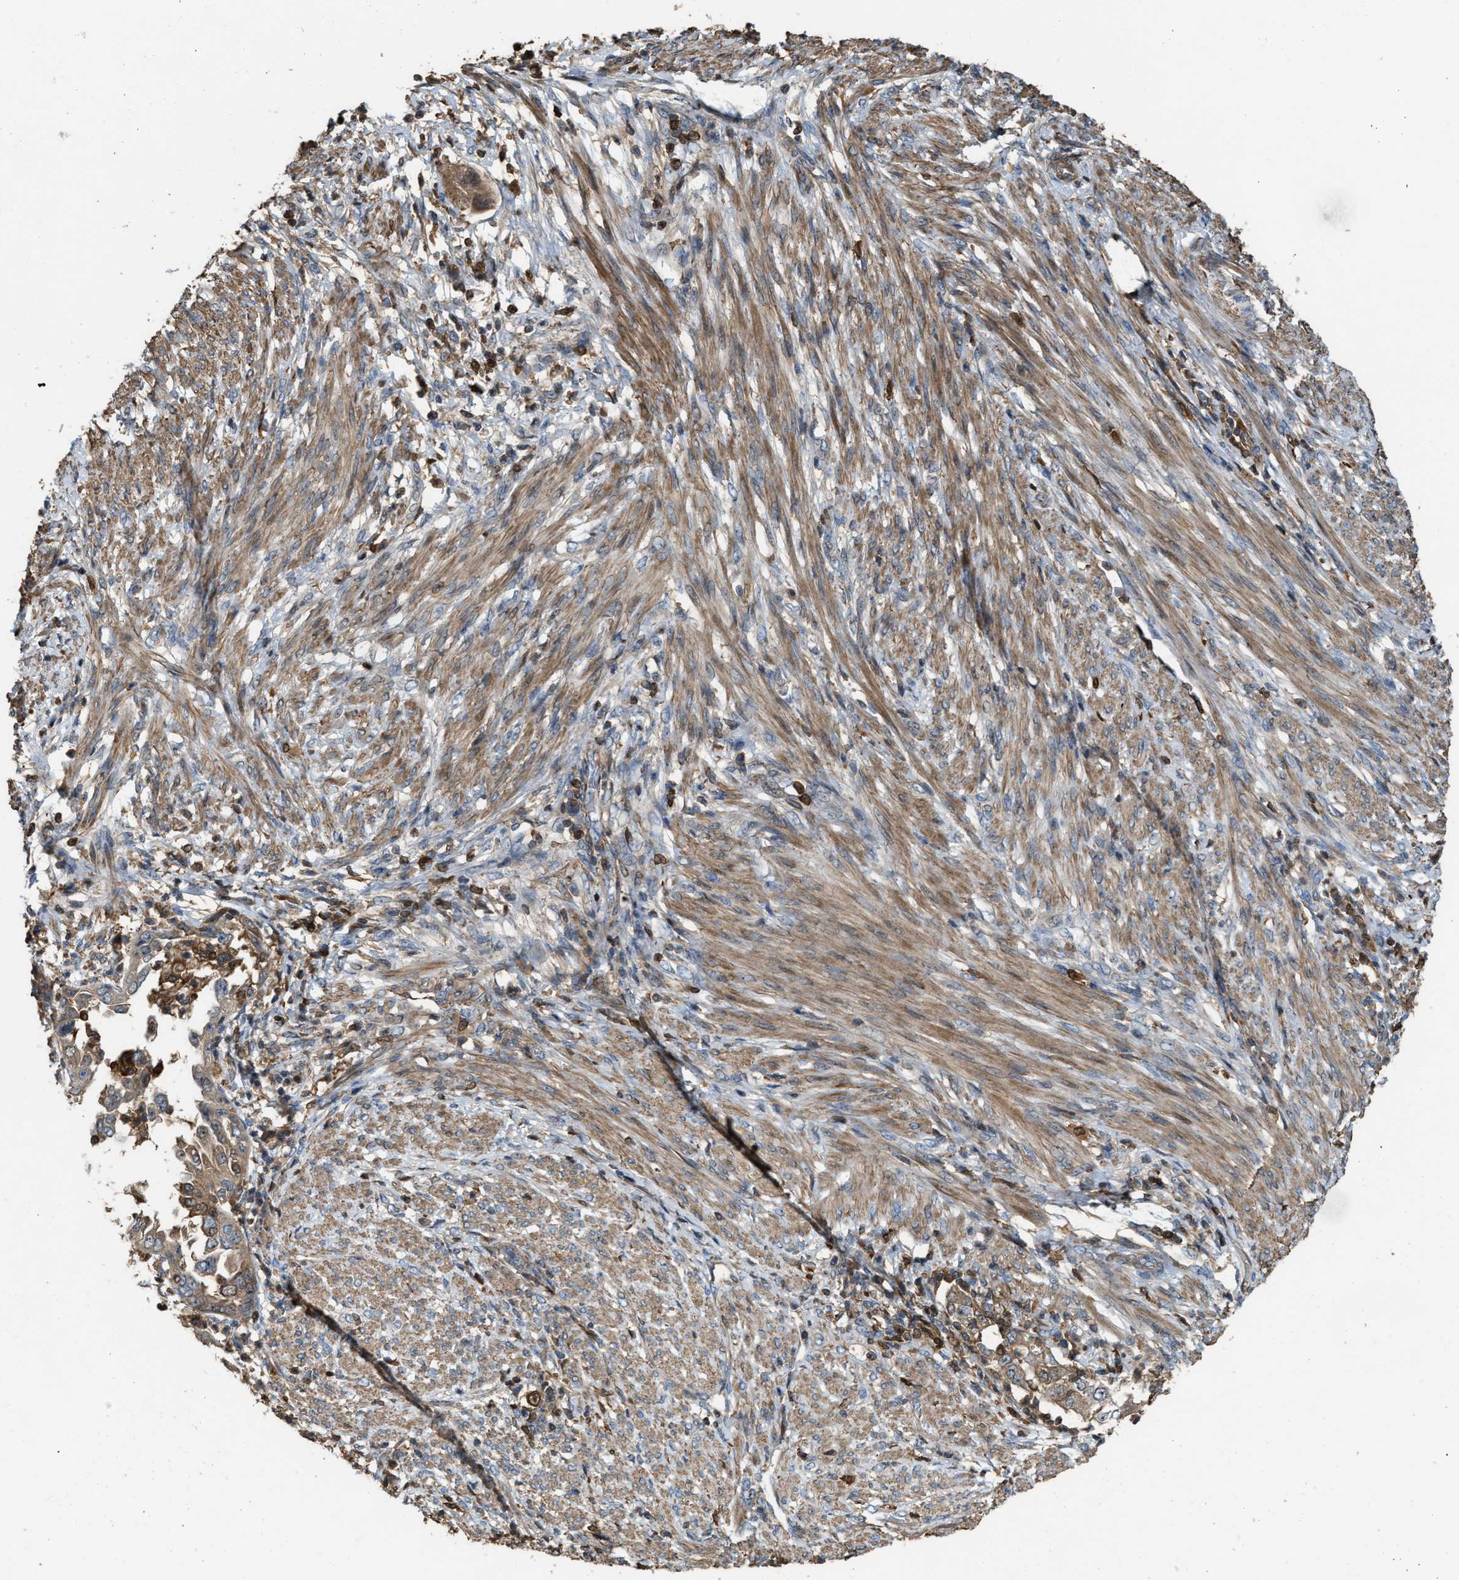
{"staining": {"intensity": "weak", "quantity": ">75%", "location": "cytoplasmic/membranous"}, "tissue": "endometrial cancer", "cell_type": "Tumor cells", "image_type": "cancer", "snomed": [{"axis": "morphology", "description": "Adenocarcinoma, NOS"}, {"axis": "topography", "description": "Endometrium"}], "caption": "Protein staining displays weak cytoplasmic/membranous staining in approximately >75% of tumor cells in endometrial cancer. Using DAB (brown) and hematoxylin (blue) stains, captured at high magnification using brightfield microscopy.", "gene": "SERPINB5", "patient": {"sex": "female", "age": 85}}